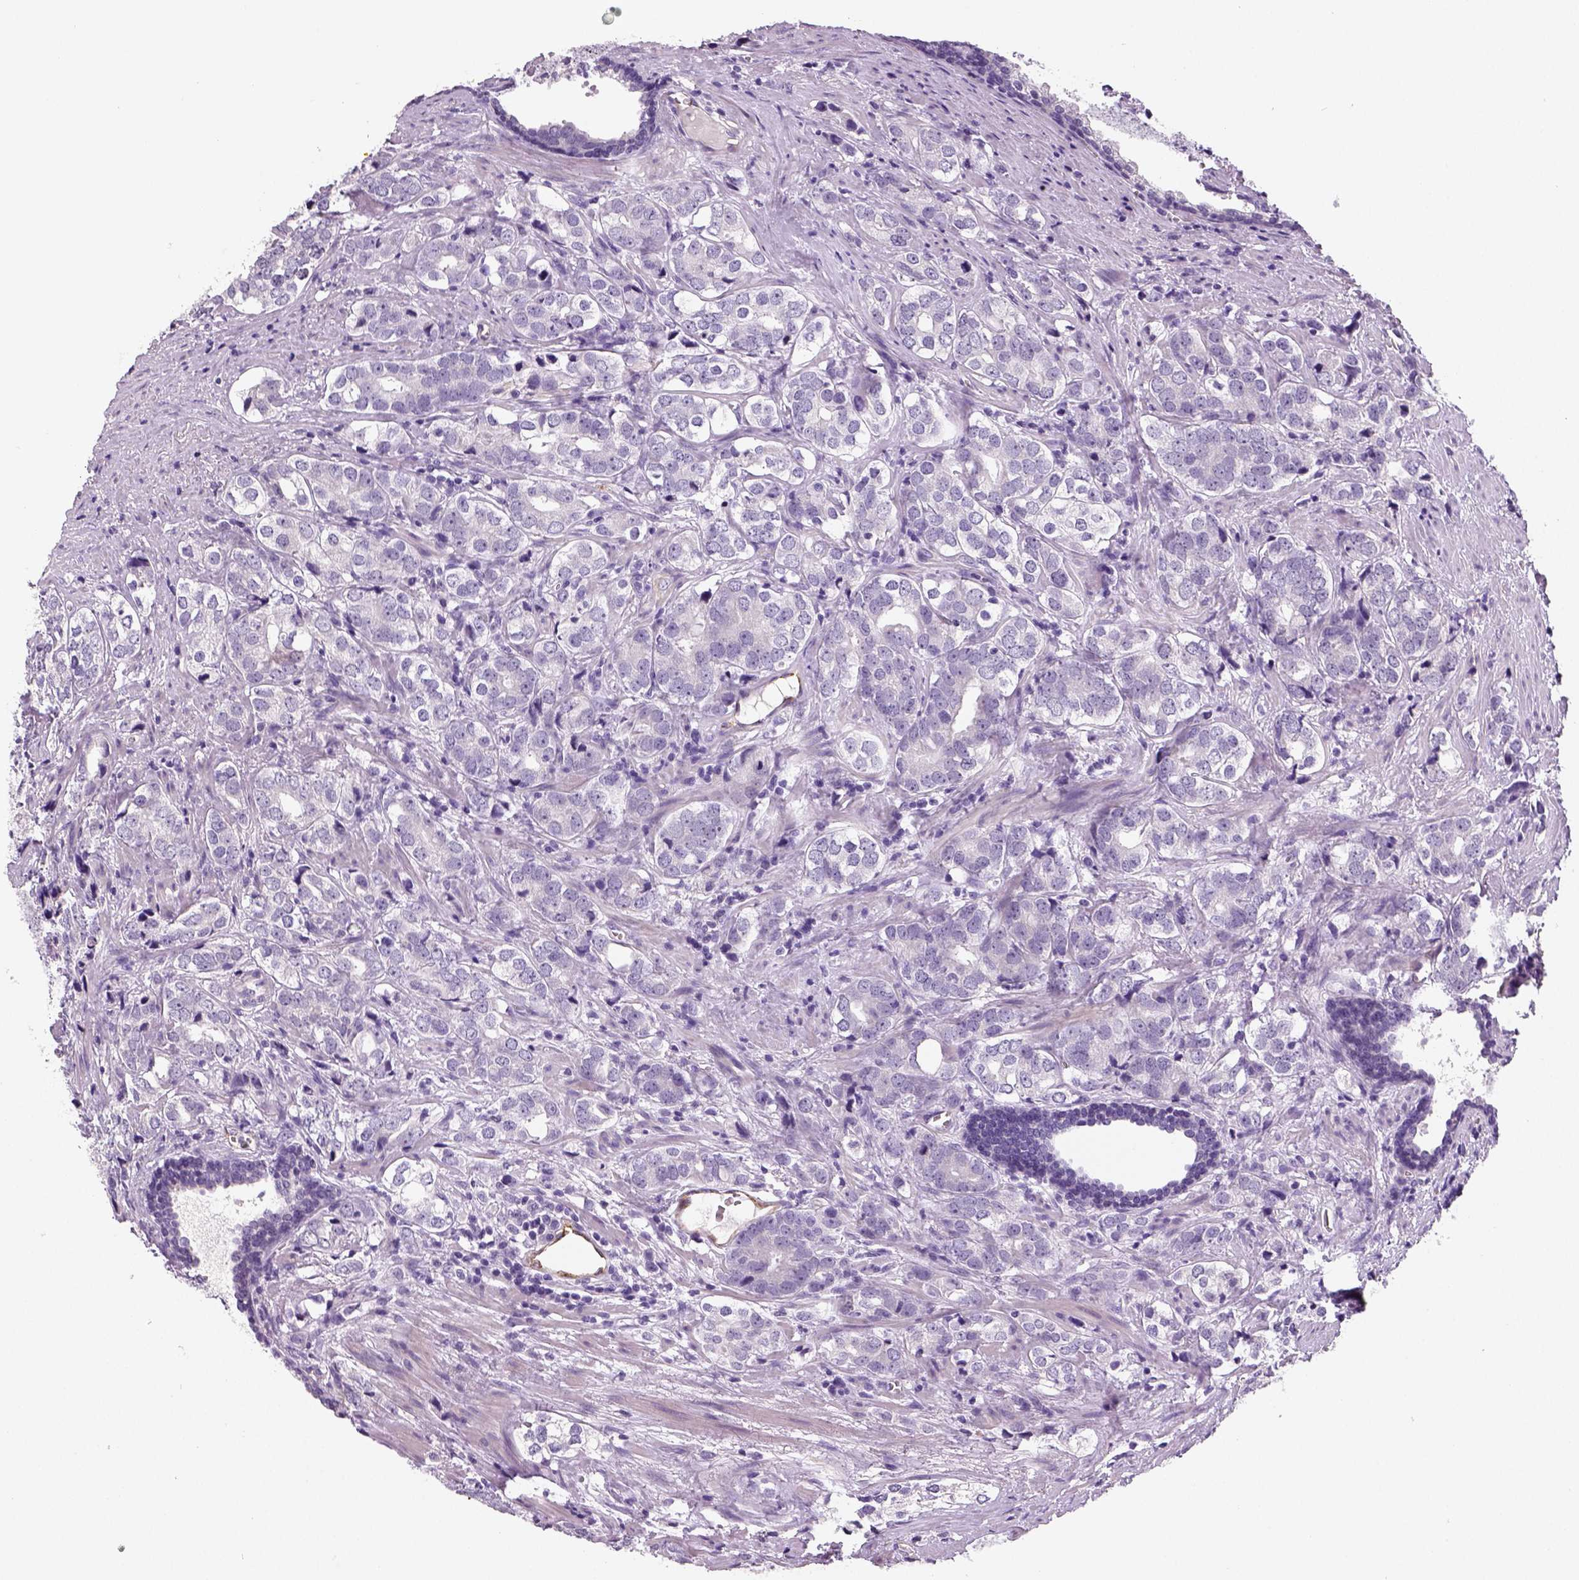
{"staining": {"intensity": "negative", "quantity": "none", "location": "none"}, "tissue": "prostate cancer", "cell_type": "Tumor cells", "image_type": "cancer", "snomed": [{"axis": "morphology", "description": "Adenocarcinoma, NOS"}, {"axis": "topography", "description": "Prostate and seminal vesicle, NOS"}], "caption": "DAB immunohistochemical staining of prostate adenocarcinoma shows no significant positivity in tumor cells. (DAB (3,3'-diaminobenzidine) IHC, high magnification).", "gene": "TSPAN7", "patient": {"sex": "male", "age": 63}}